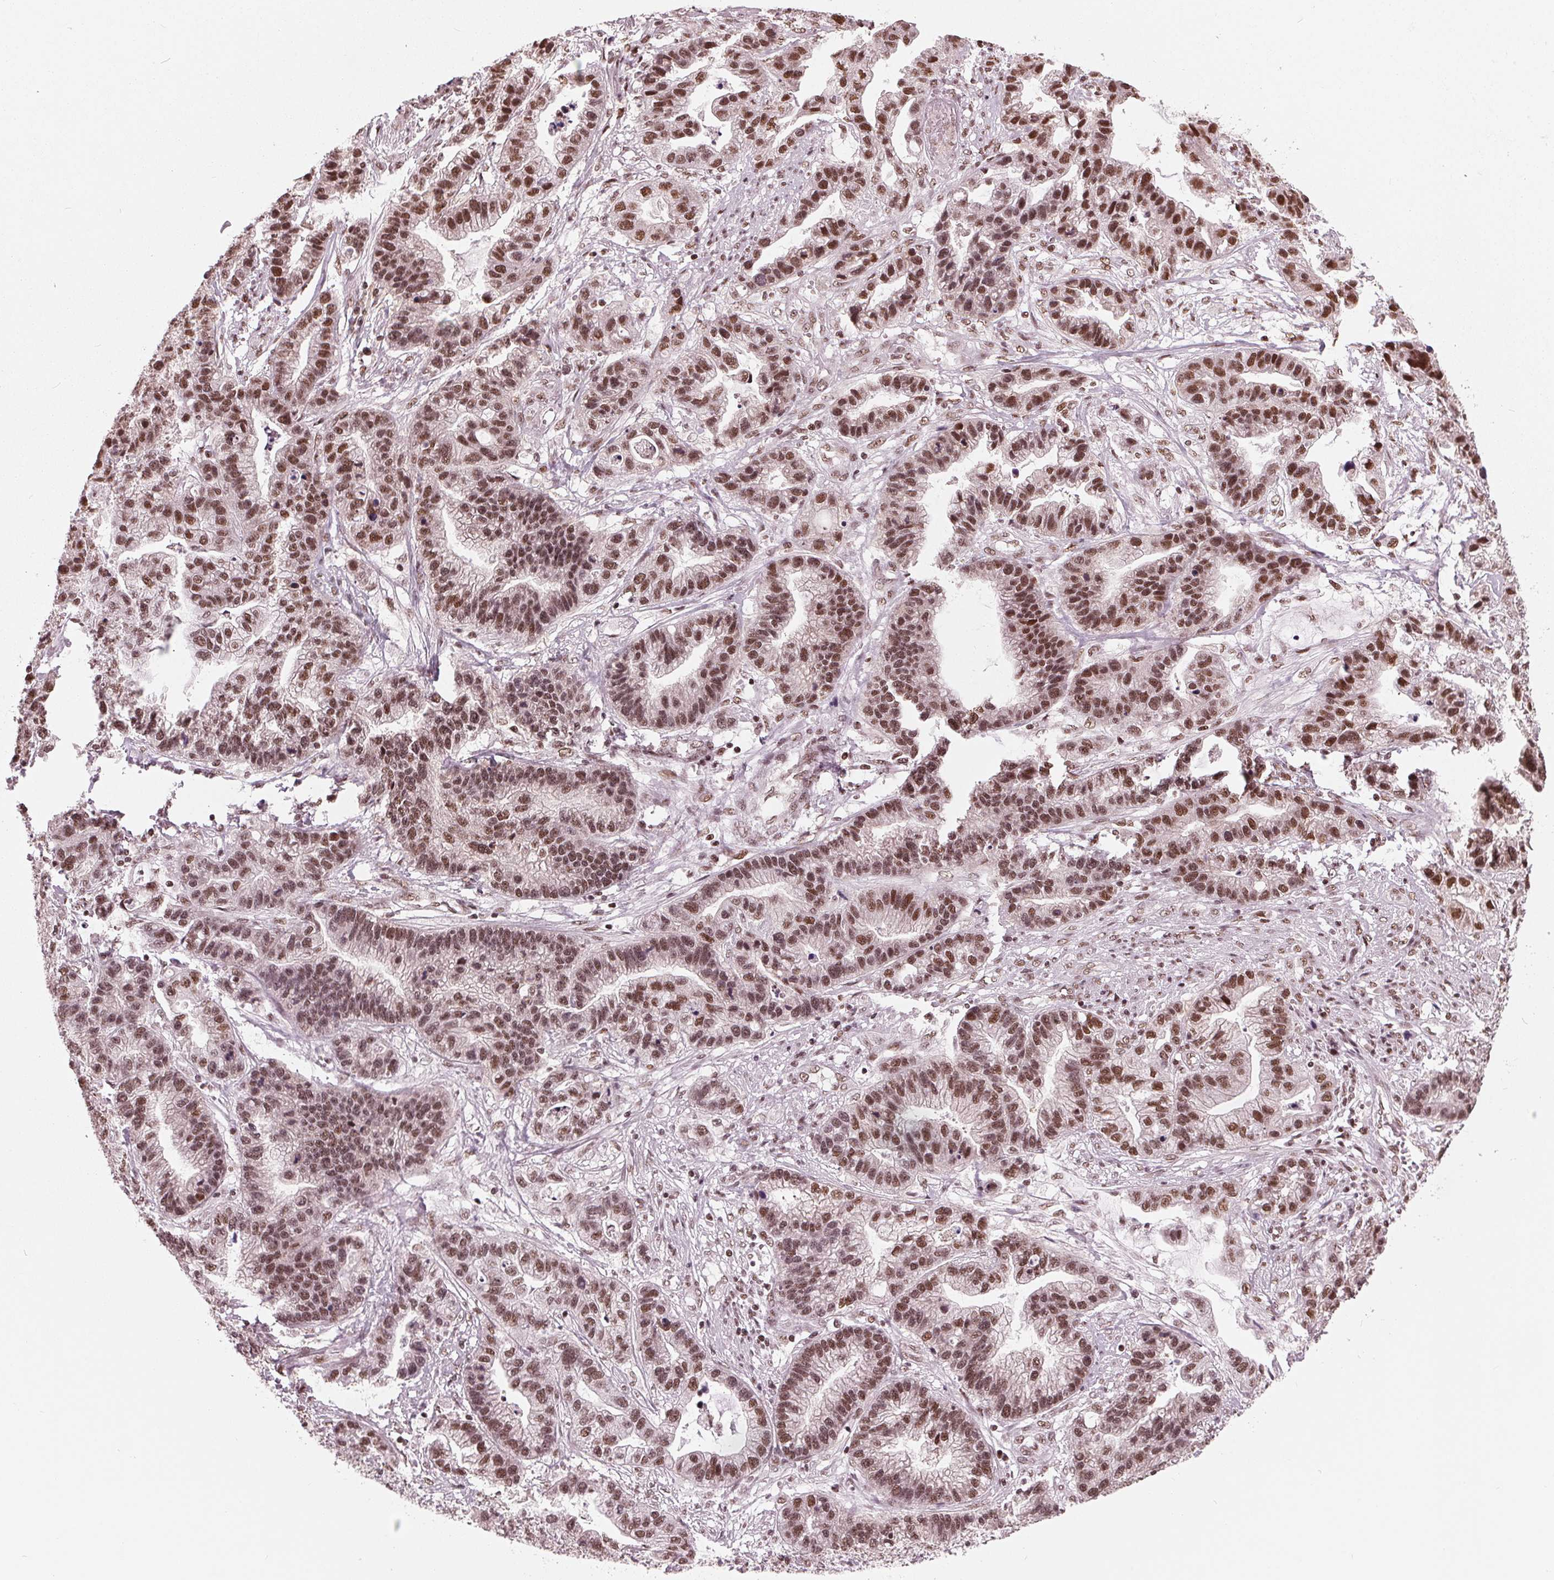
{"staining": {"intensity": "moderate", "quantity": ">75%", "location": "nuclear"}, "tissue": "stomach cancer", "cell_type": "Tumor cells", "image_type": "cancer", "snomed": [{"axis": "morphology", "description": "Adenocarcinoma, NOS"}, {"axis": "topography", "description": "Stomach"}], "caption": "Stomach cancer (adenocarcinoma) stained with immunohistochemistry (IHC) displays moderate nuclear expression in approximately >75% of tumor cells. The staining was performed using DAB (3,3'-diaminobenzidine) to visualize the protein expression in brown, while the nuclei were stained in blue with hematoxylin (Magnification: 20x).", "gene": "LSM2", "patient": {"sex": "male", "age": 83}}